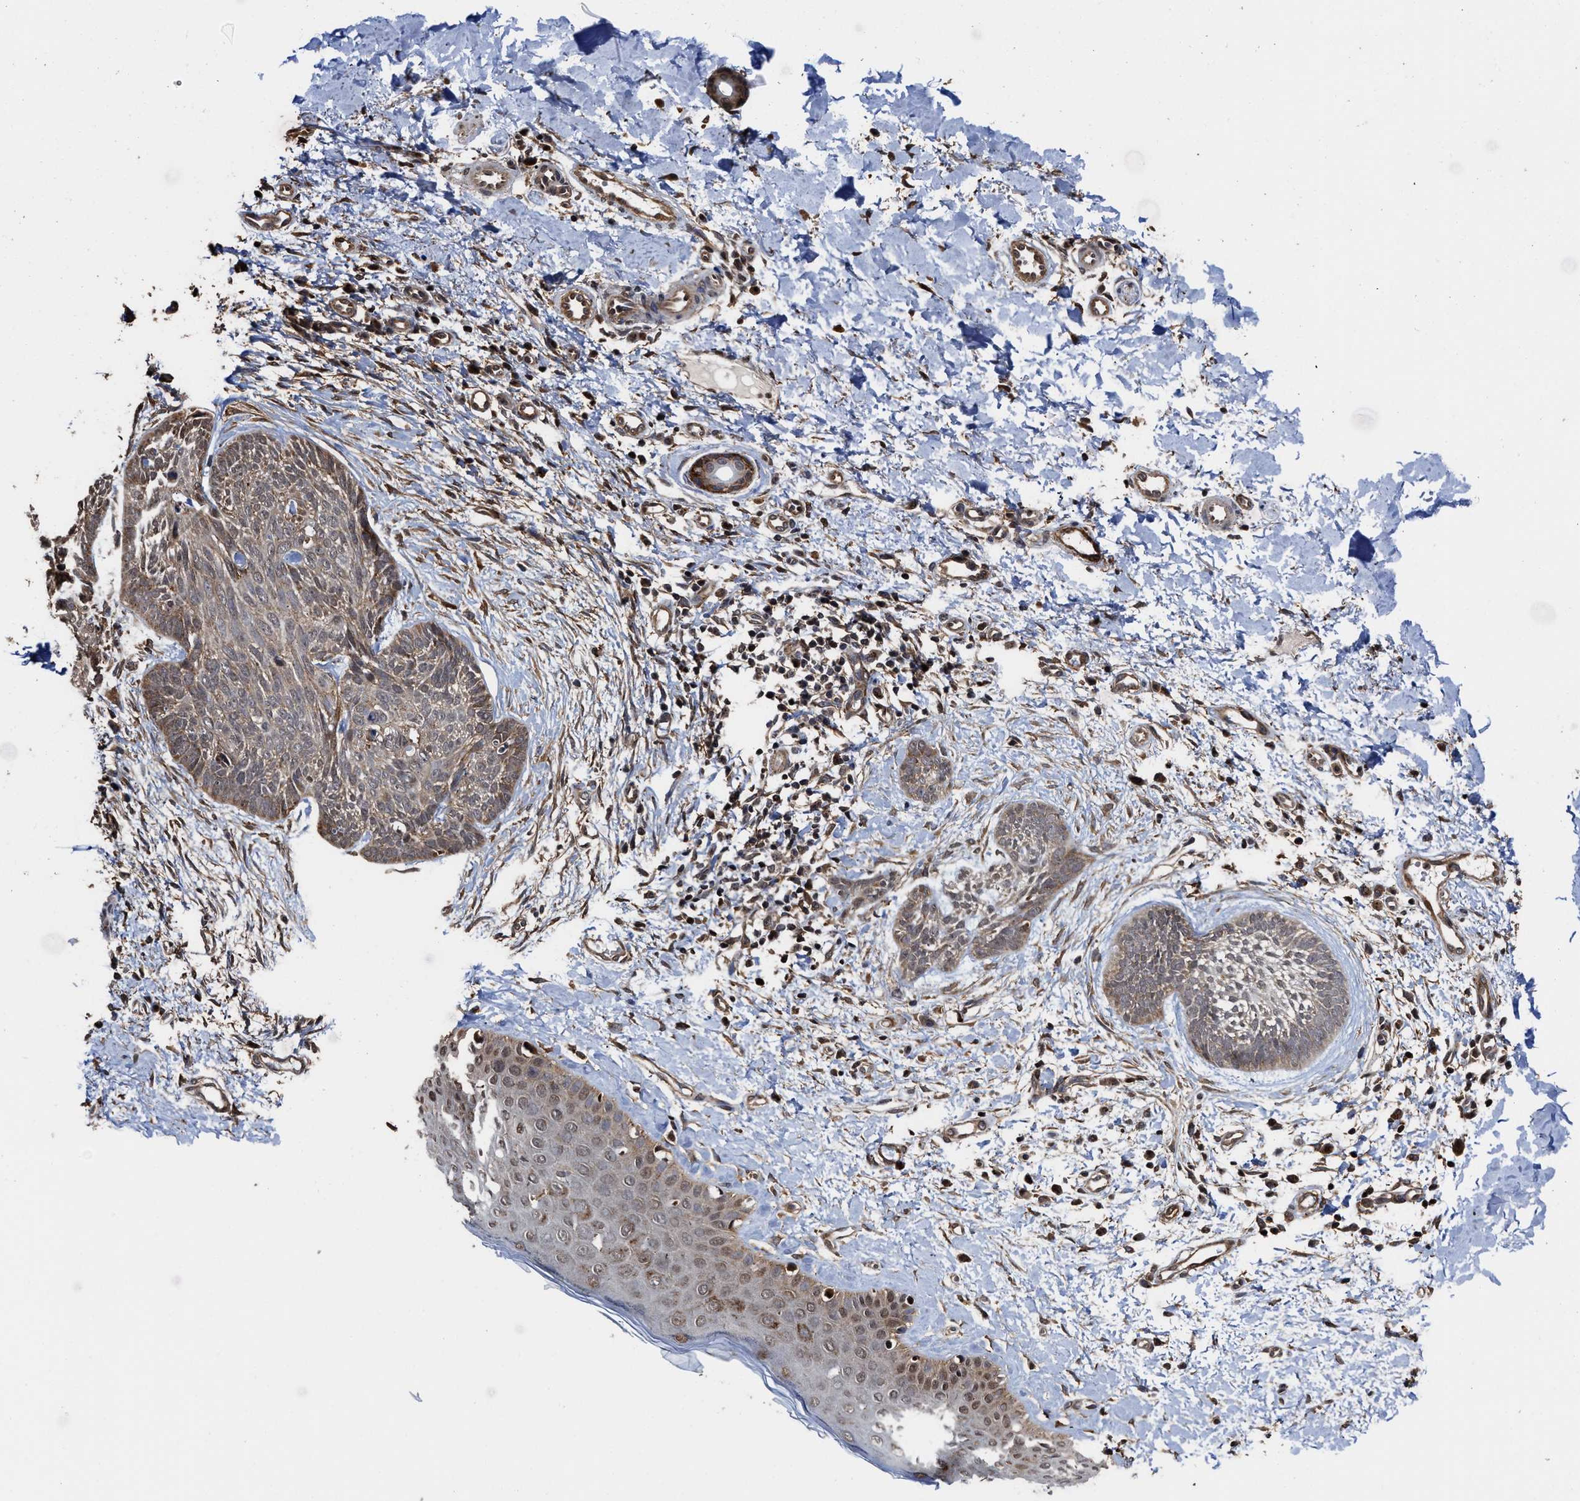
{"staining": {"intensity": "moderate", "quantity": ">75%", "location": "cytoplasmic/membranous"}, "tissue": "skin cancer", "cell_type": "Tumor cells", "image_type": "cancer", "snomed": [{"axis": "morphology", "description": "Normal tissue, NOS"}, {"axis": "morphology", "description": "Basal cell carcinoma"}, {"axis": "topography", "description": "Skin"}], "caption": "Immunohistochemical staining of skin cancer (basal cell carcinoma) demonstrates medium levels of moderate cytoplasmic/membranous expression in about >75% of tumor cells.", "gene": "SEPTIN2", "patient": {"sex": "male", "age": 71}}